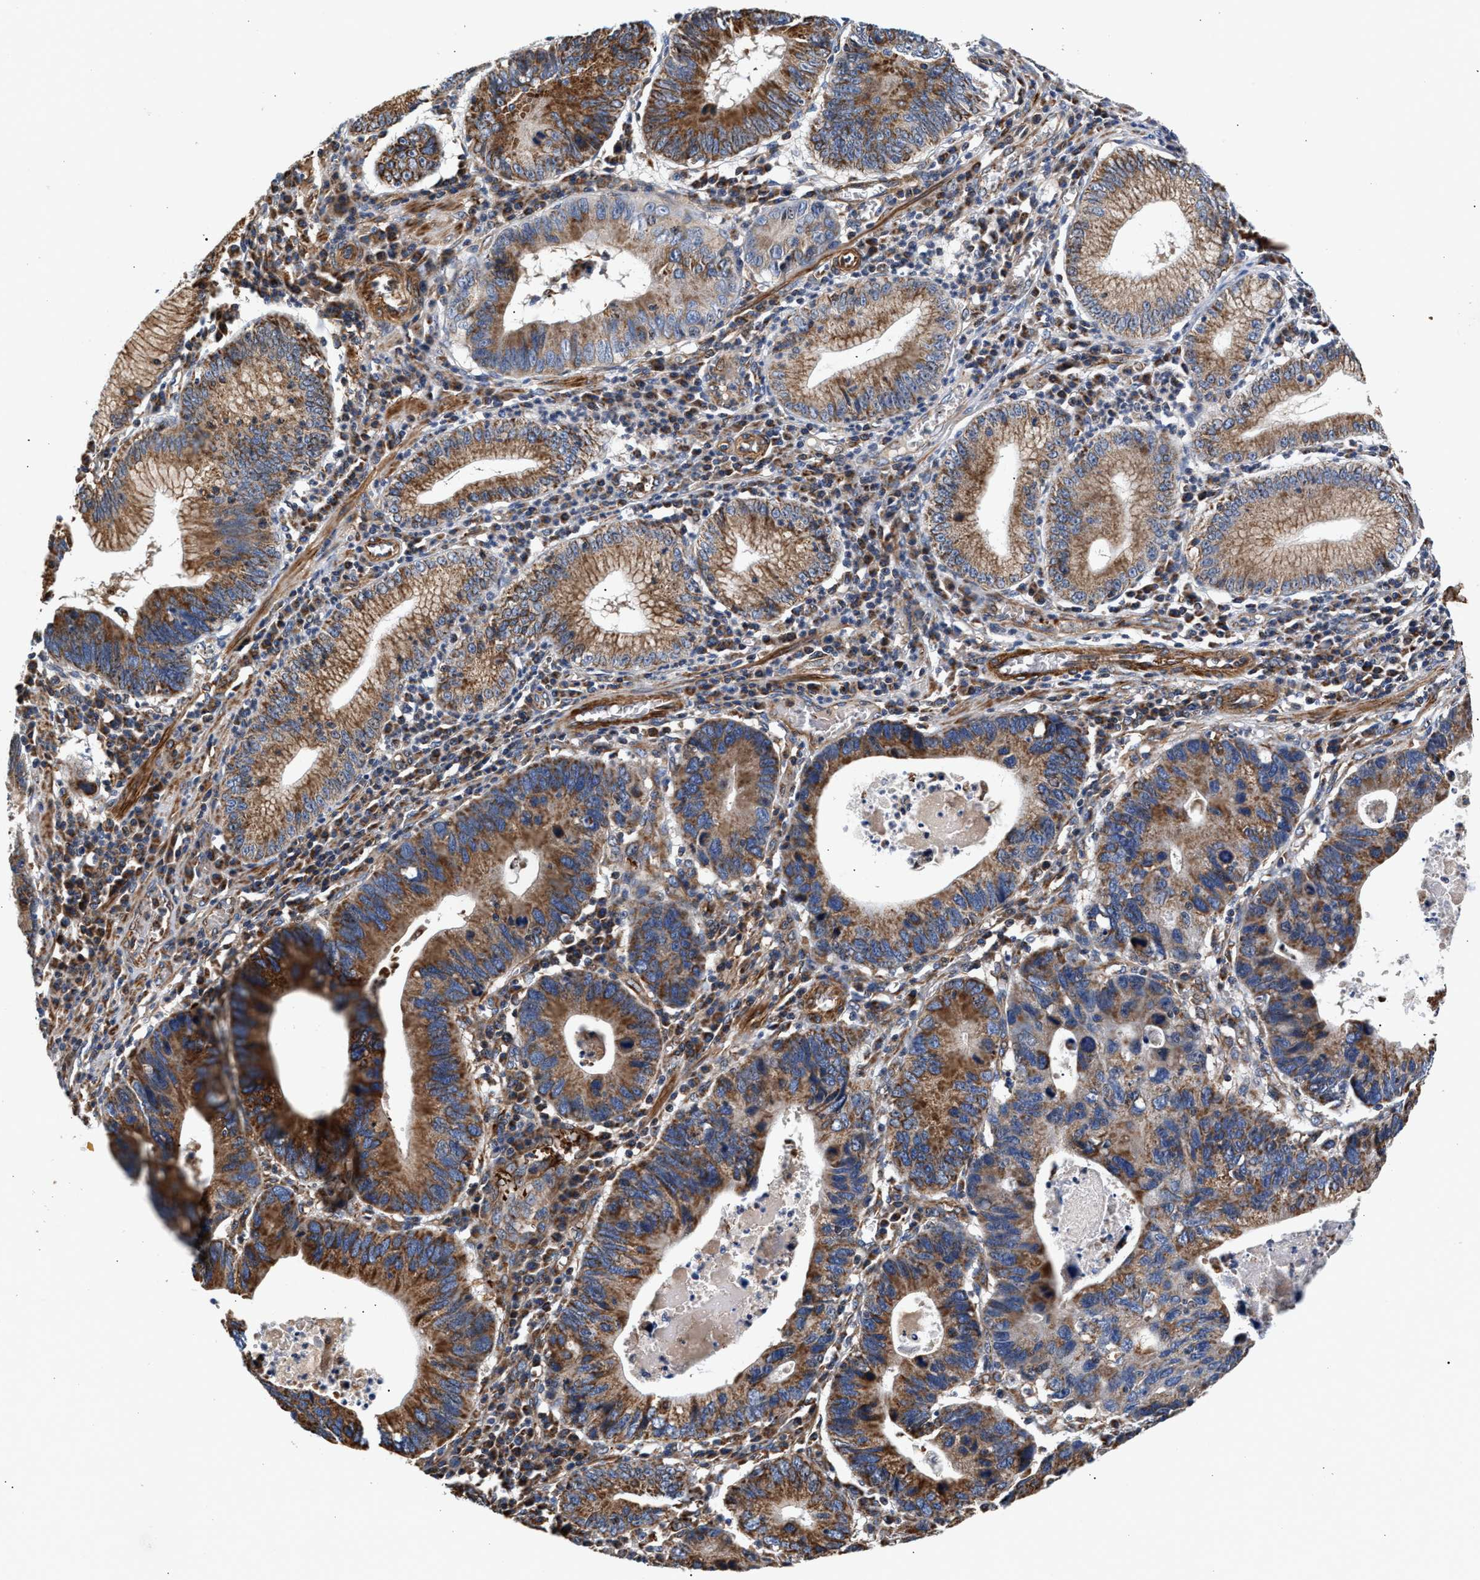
{"staining": {"intensity": "strong", "quantity": ">75%", "location": "cytoplasmic/membranous"}, "tissue": "stomach cancer", "cell_type": "Tumor cells", "image_type": "cancer", "snomed": [{"axis": "morphology", "description": "Adenocarcinoma, NOS"}, {"axis": "topography", "description": "Stomach"}], "caption": "IHC (DAB) staining of human stomach adenocarcinoma exhibits strong cytoplasmic/membranous protein positivity in about >75% of tumor cells.", "gene": "SGK1", "patient": {"sex": "male", "age": 59}}